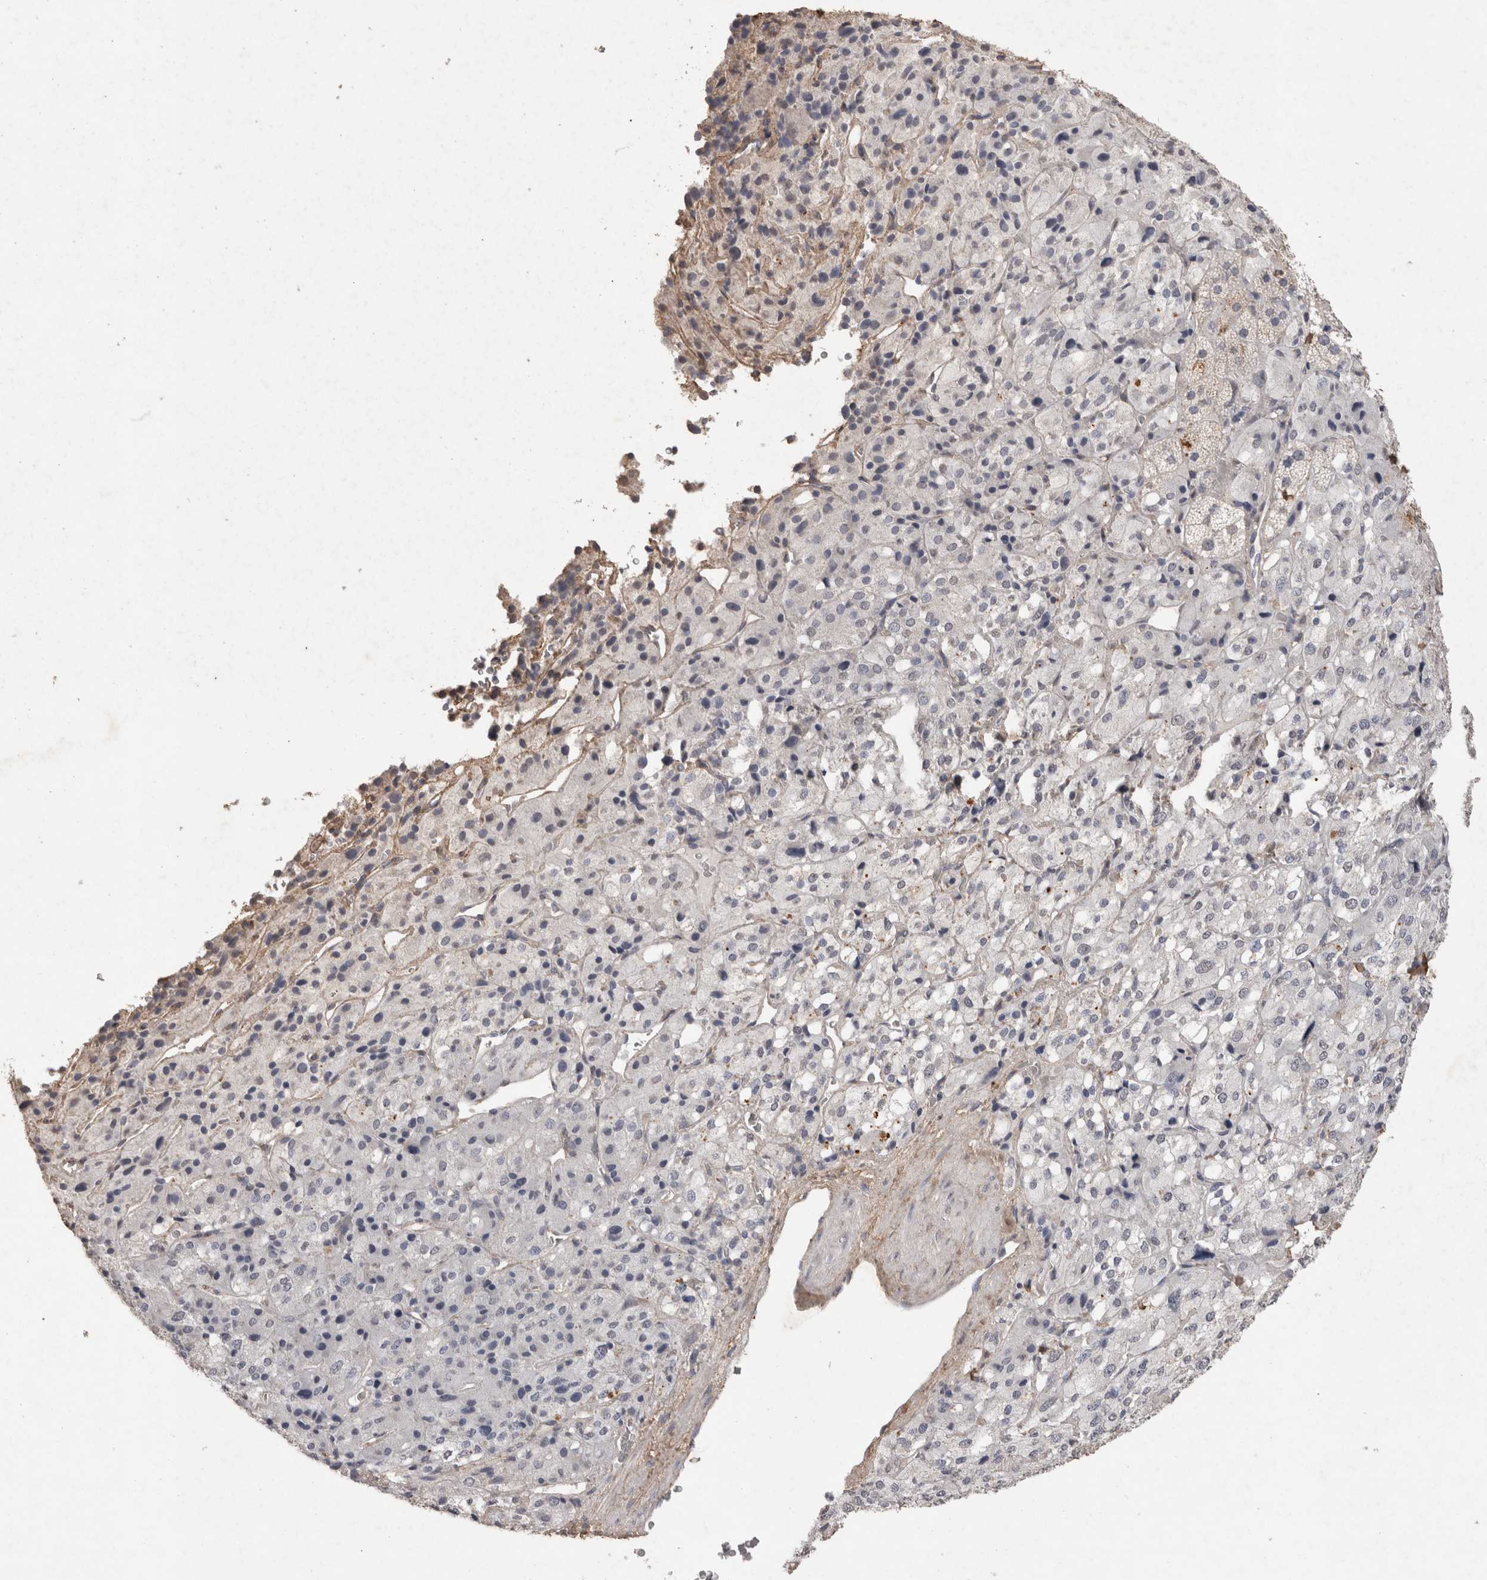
{"staining": {"intensity": "moderate", "quantity": "<25%", "location": "cytoplasmic/membranous"}, "tissue": "adrenal gland", "cell_type": "Glandular cells", "image_type": "normal", "snomed": [{"axis": "morphology", "description": "Normal tissue, NOS"}, {"axis": "topography", "description": "Adrenal gland"}], "caption": "DAB (3,3'-diaminobenzidine) immunohistochemical staining of unremarkable human adrenal gland reveals moderate cytoplasmic/membranous protein staining in about <25% of glandular cells. (DAB (3,3'-diaminobenzidine) = brown stain, brightfield microscopy at high magnification).", "gene": "C1QTNF5", "patient": {"sex": "female", "age": 44}}